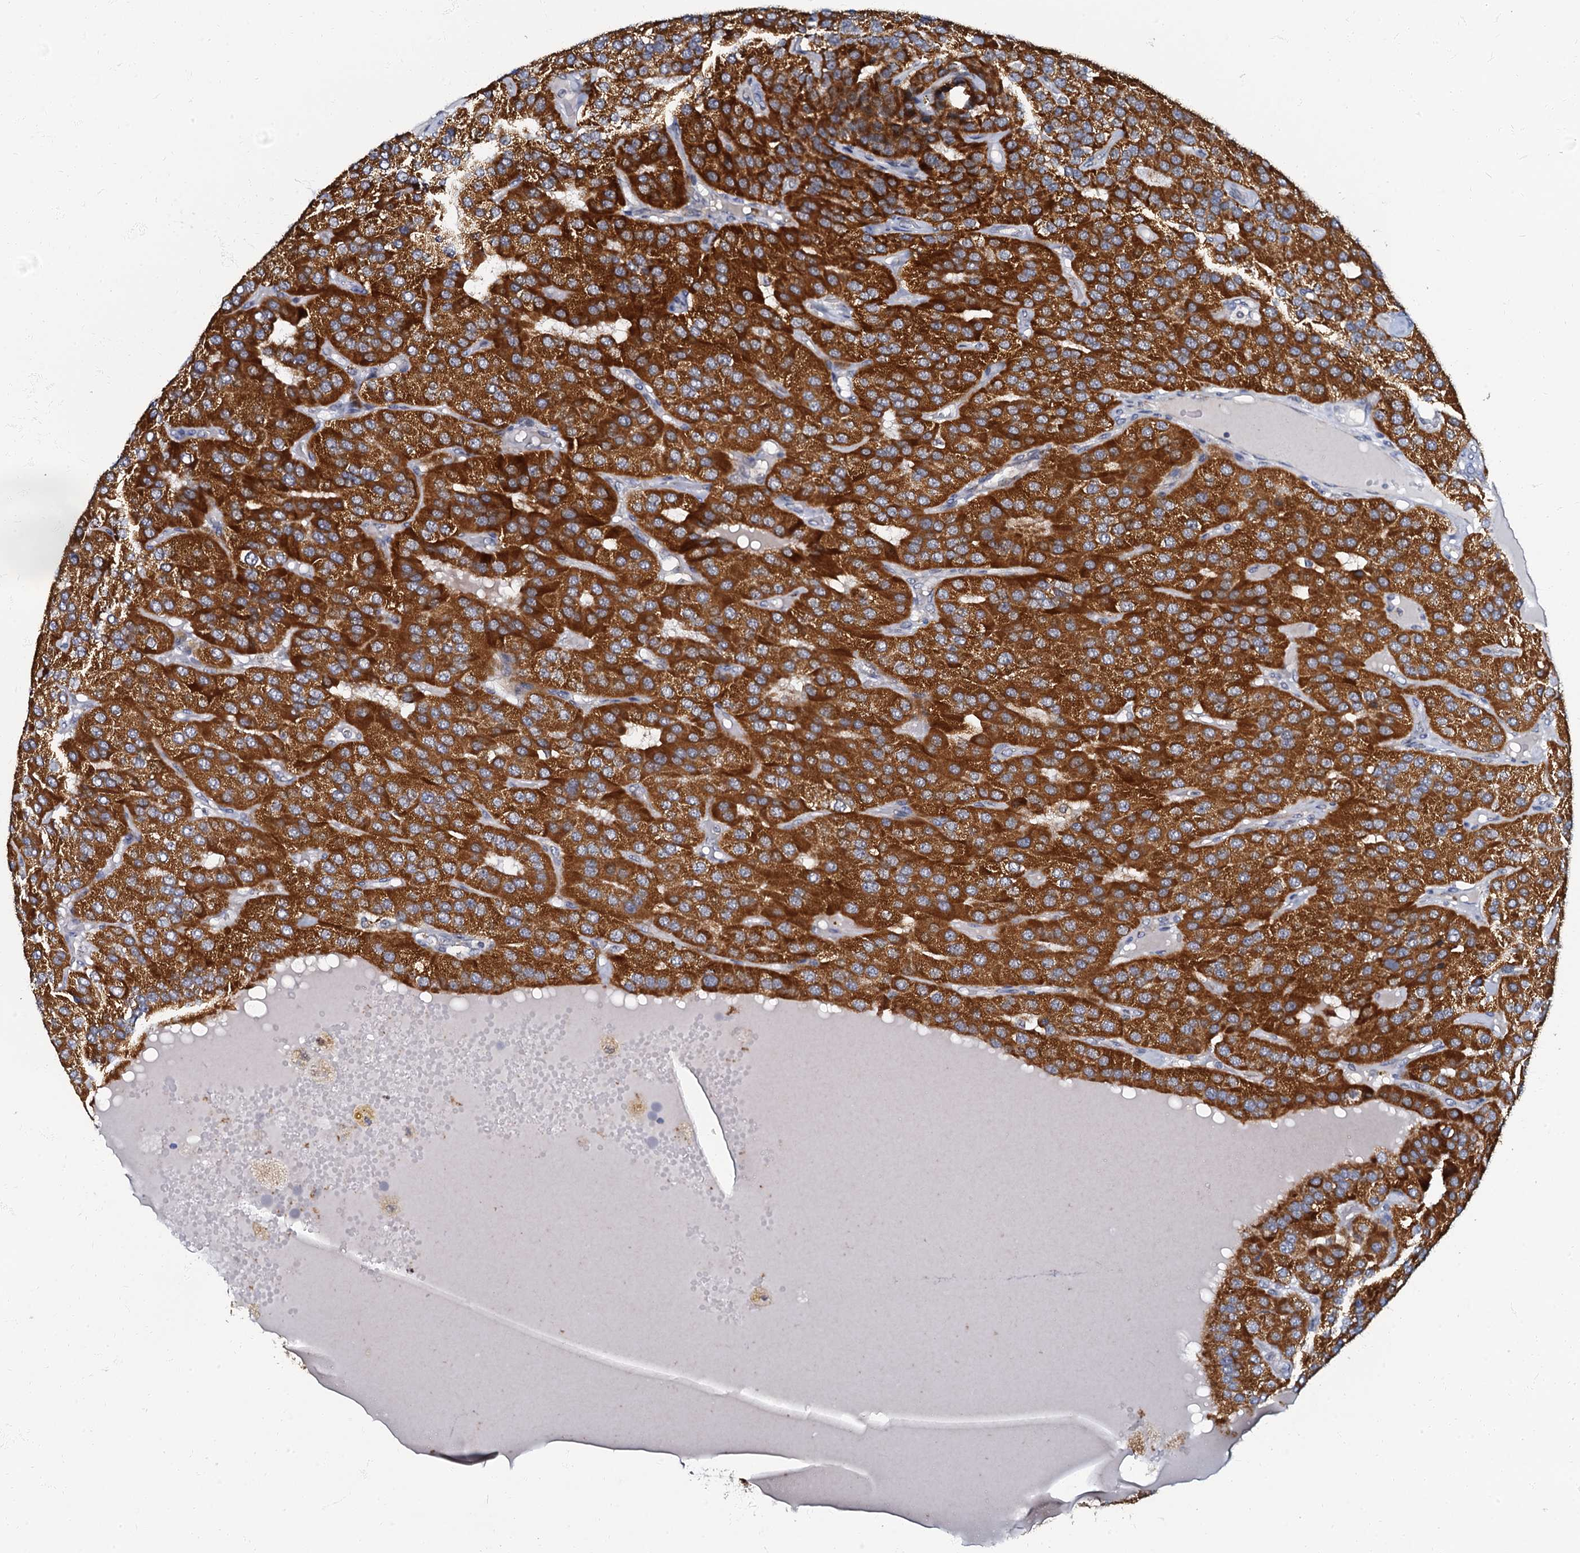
{"staining": {"intensity": "strong", "quantity": ">75%", "location": "cytoplasmic/membranous"}, "tissue": "parathyroid gland", "cell_type": "Glandular cells", "image_type": "normal", "snomed": [{"axis": "morphology", "description": "Normal tissue, NOS"}, {"axis": "morphology", "description": "Adenoma, NOS"}, {"axis": "topography", "description": "Parathyroid gland"}], "caption": "A micrograph of parathyroid gland stained for a protein reveals strong cytoplasmic/membranous brown staining in glandular cells.", "gene": "MRPL51", "patient": {"sex": "female", "age": 86}}